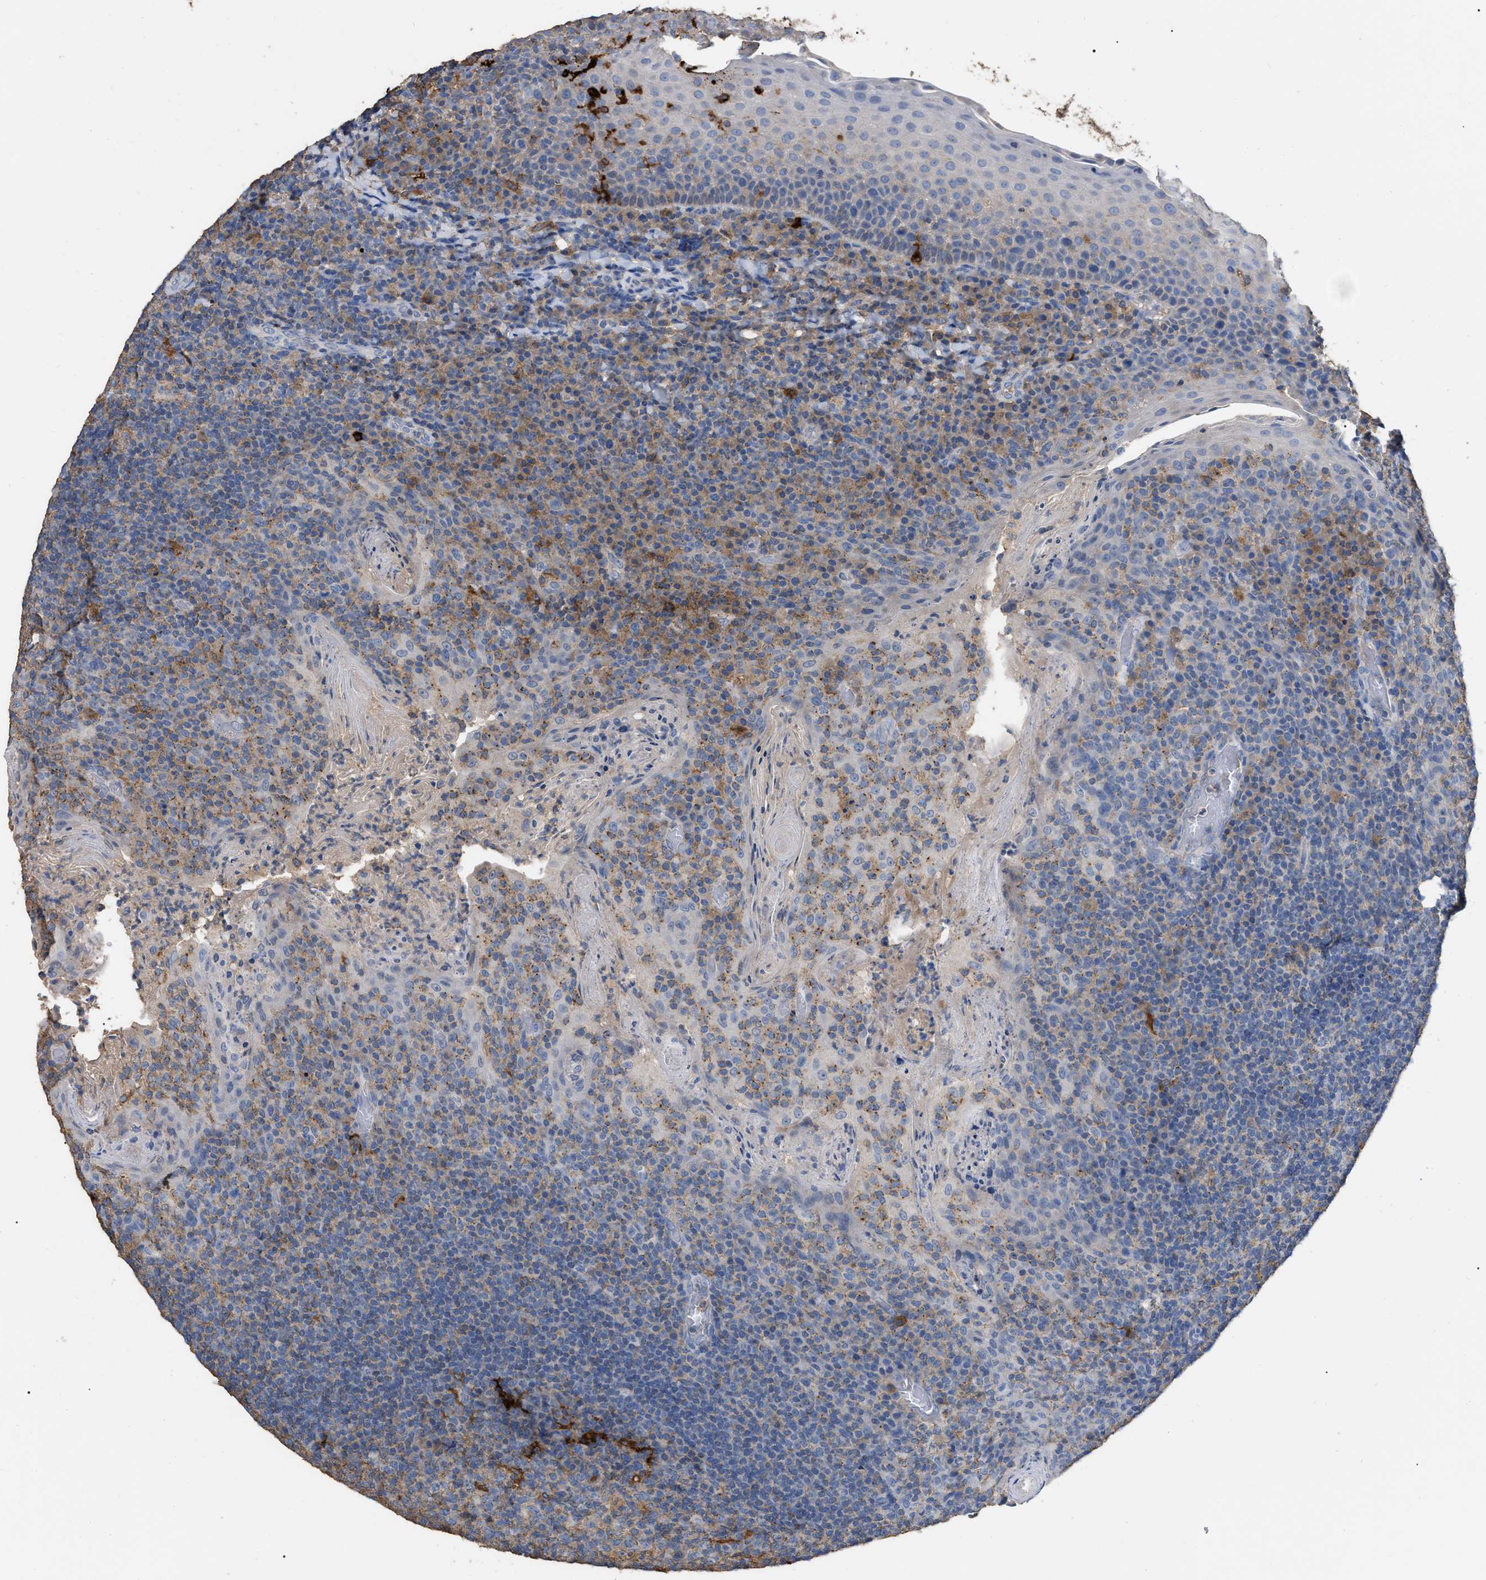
{"staining": {"intensity": "moderate", "quantity": "<25%", "location": "cytoplasmic/membranous"}, "tissue": "tonsil", "cell_type": "Germinal center cells", "image_type": "normal", "snomed": [{"axis": "morphology", "description": "Normal tissue, NOS"}, {"axis": "topography", "description": "Tonsil"}], "caption": "An IHC histopathology image of normal tissue is shown. Protein staining in brown labels moderate cytoplasmic/membranous positivity in tonsil within germinal center cells. (brown staining indicates protein expression, while blue staining denotes nuclei).", "gene": "GPR179", "patient": {"sex": "male", "age": 17}}